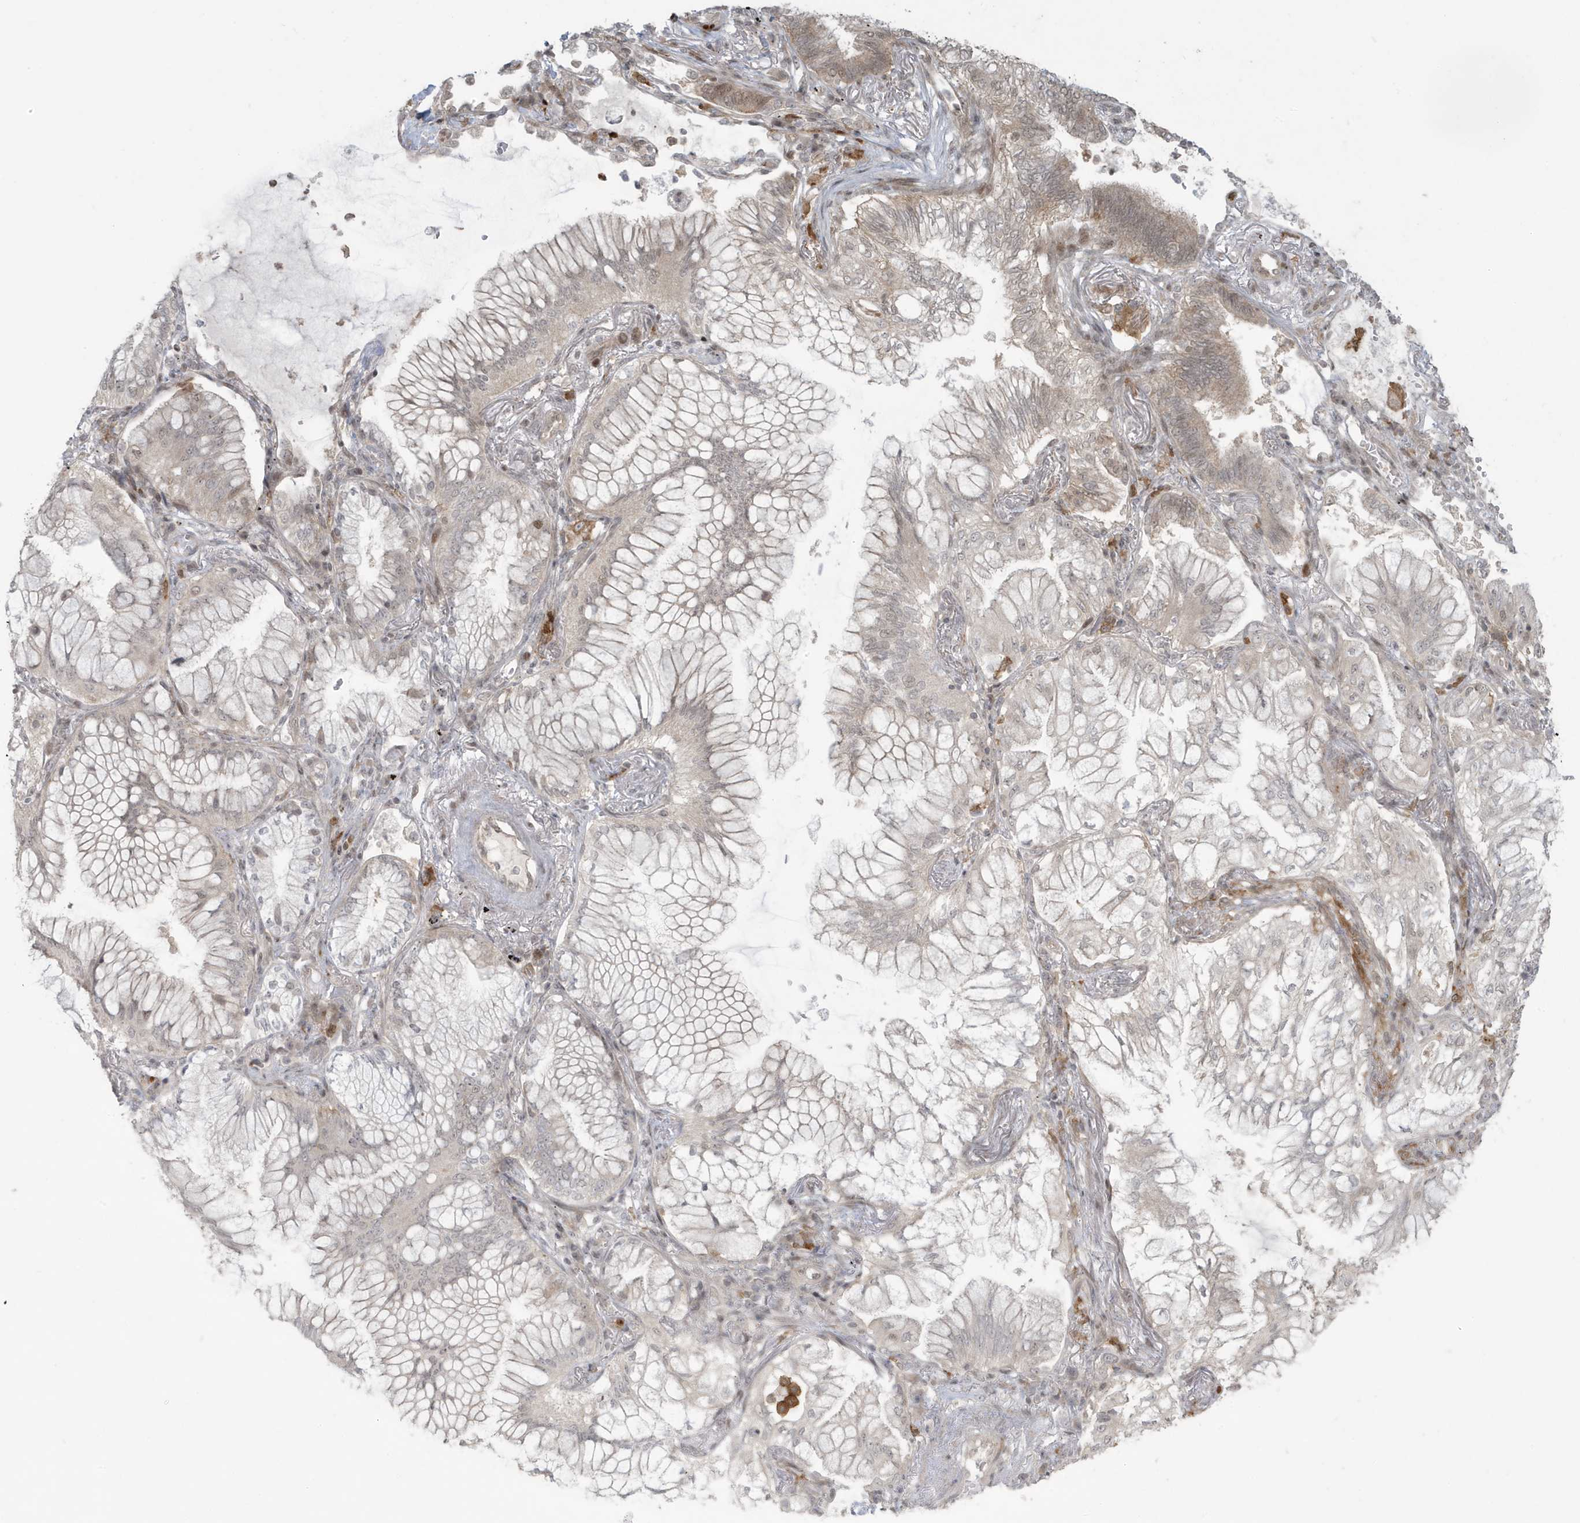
{"staining": {"intensity": "weak", "quantity": "25%-75%", "location": "cytoplasmic/membranous,nuclear"}, "tissue": "lung cancer", "cell_type": "Tumor cells", "image_type": "cancer", "snomed": [{"axis": "morphology", "description": "Adenocarcinoma, NOS"}, {"axis": "topography", "description": "Lung"}], "caption": "Immunohistochemistry micrograph of neoplastic tissue: human adenocarcinoma (lung) stained using immunohistochemistry (IHC) displays low levels of weak protein expression localized specifically in the cytoplasmic/membranous and nuclear of tumor cells, appearing as a cytoplasmic/membranous and nuclear brown color.", "gene": "C1orf52", "patient": {"sex": "female", "age": 70}}